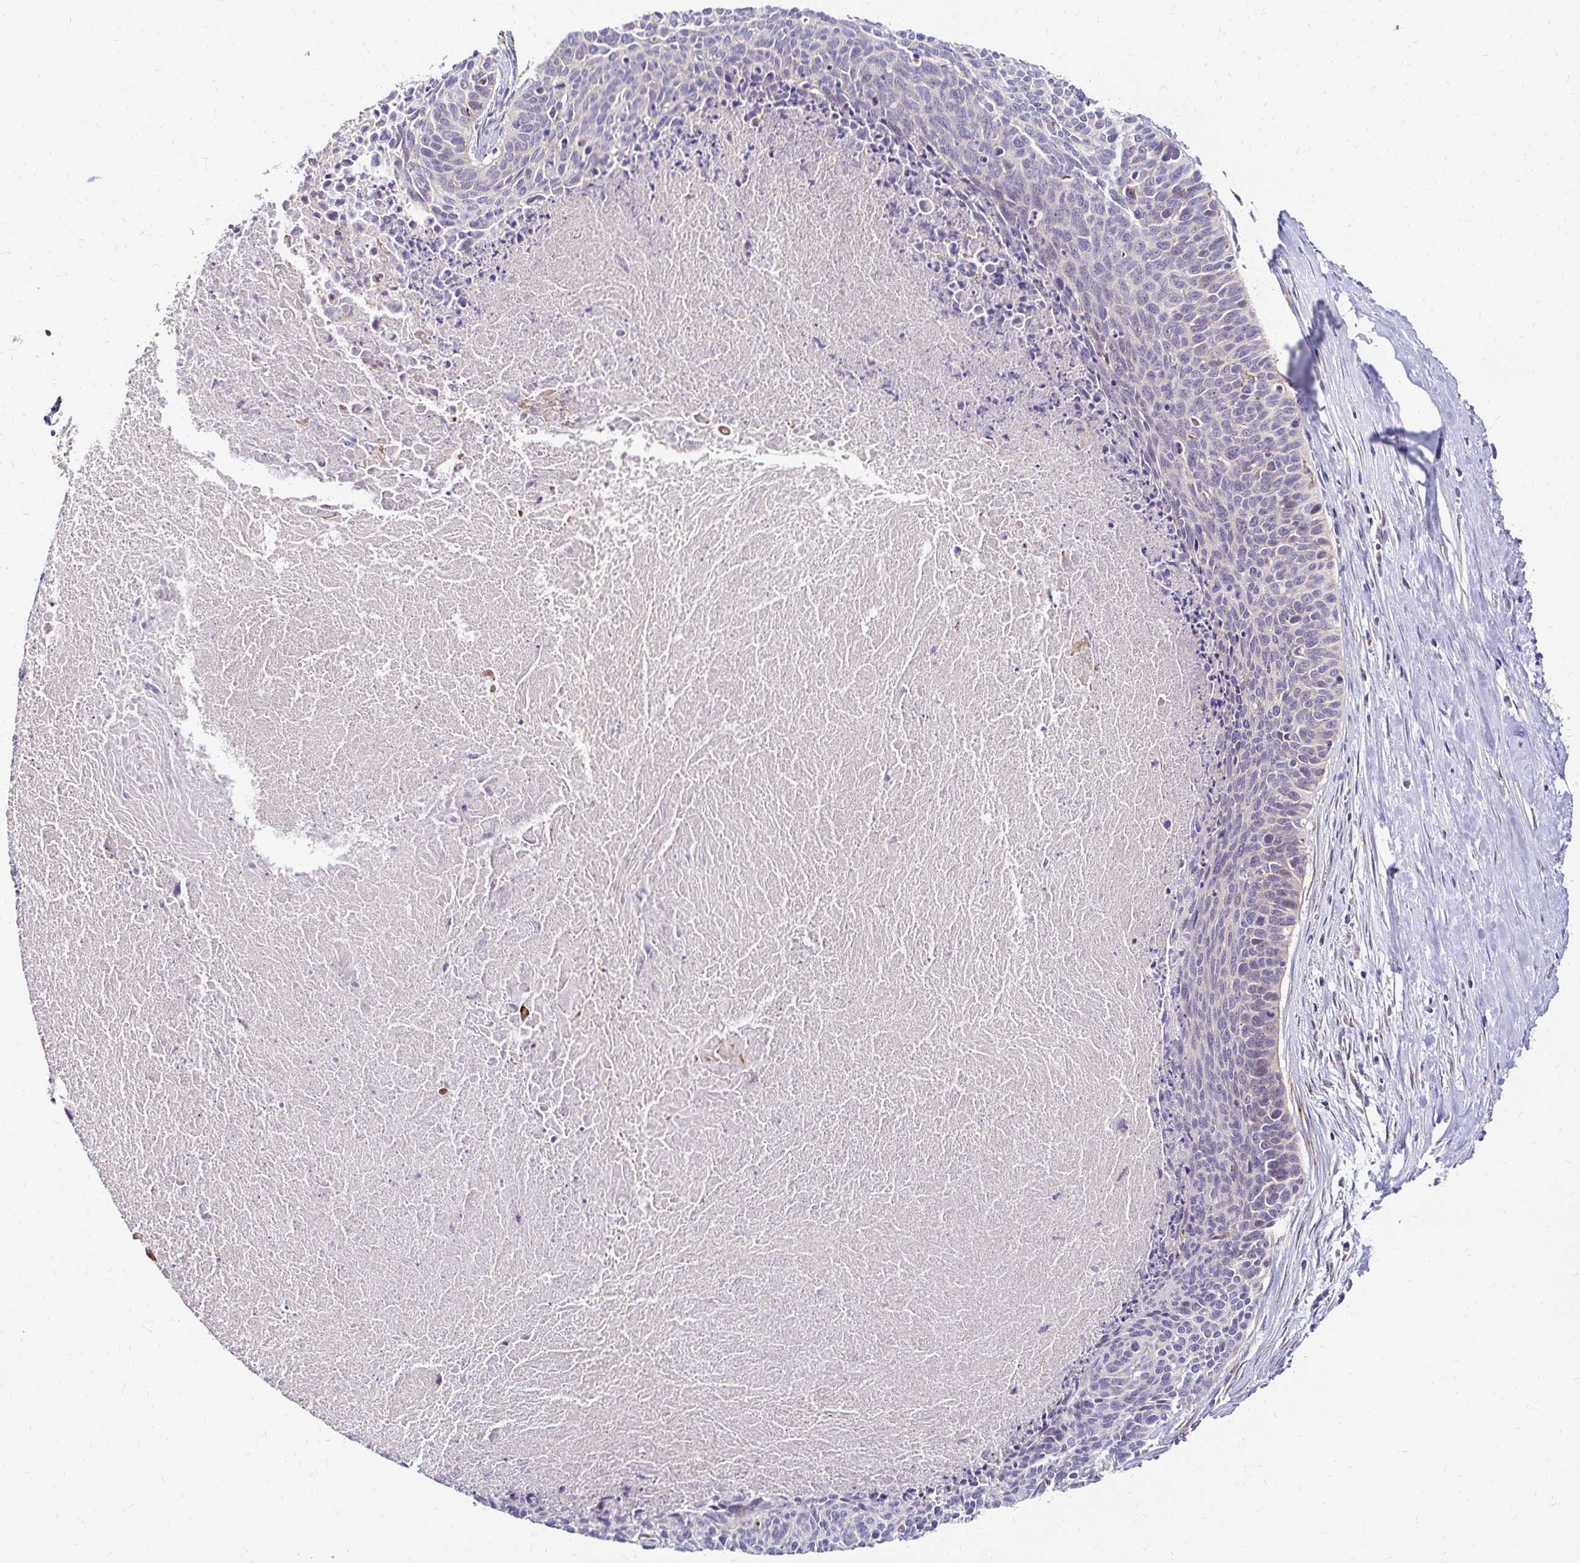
{"staining": {"intensity": "negative", "quantity": "none", "location": "none"}, "tissue": "cervical cancer", "cell_type": "Tumor cells", "image_type": "cancer", "snomed": [{"axis": "morphology", "description": "Squamous cell carcinoma, NOS"}, {"axis": "topography", "description": "Cervix"}], "caption": "High power microscopy image of an immunohistochemistry micrograph of cervical squamous cell carcinoma, revealing no significant staining in tumor cells.", "gene": "IDUA", "patient": {"sex": "female", "age": 55}}